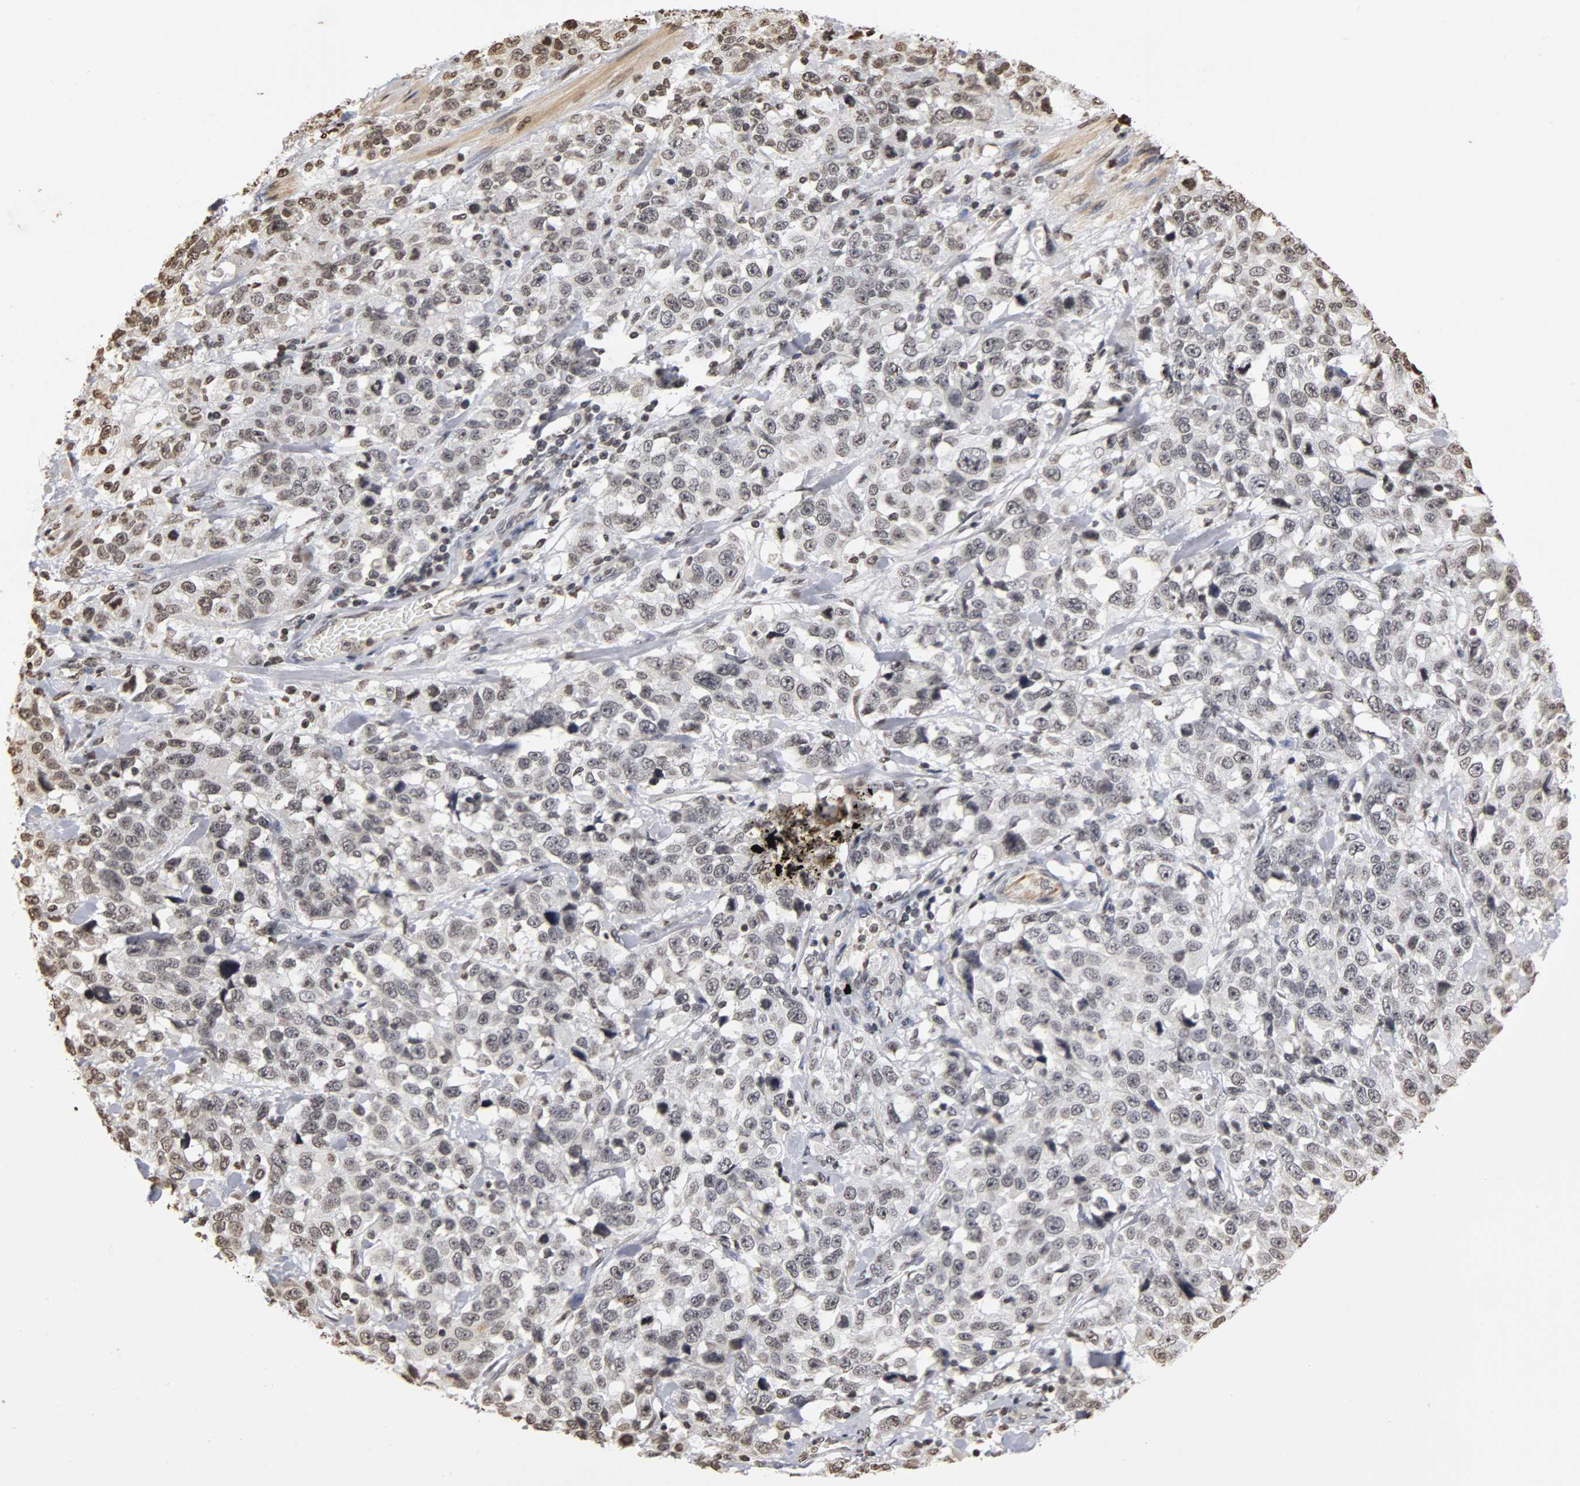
{"staining": {"intensity": "weak", "quantity": "<25%", "location": "nuclear"}, "tissue": "stomach cancer", "cell_type": "Tumor cells", "image_type": "cancer", "snomed": [{"axis": "morphology", "description": "Normal tissue, NOS"}, {"axis": "morphology", "description": "Adenocarcinoma, NOS"}, {"axis": "topography", "description": "Stomach"}], "caption": "DAB (3,3'-diaminobenzidine) immunohistochemical staining of human stomach cancer demonstrates no significant staining in tumor cells.", "gene": "ERCC2", "patient": {"sex": "male", "age": 48}}